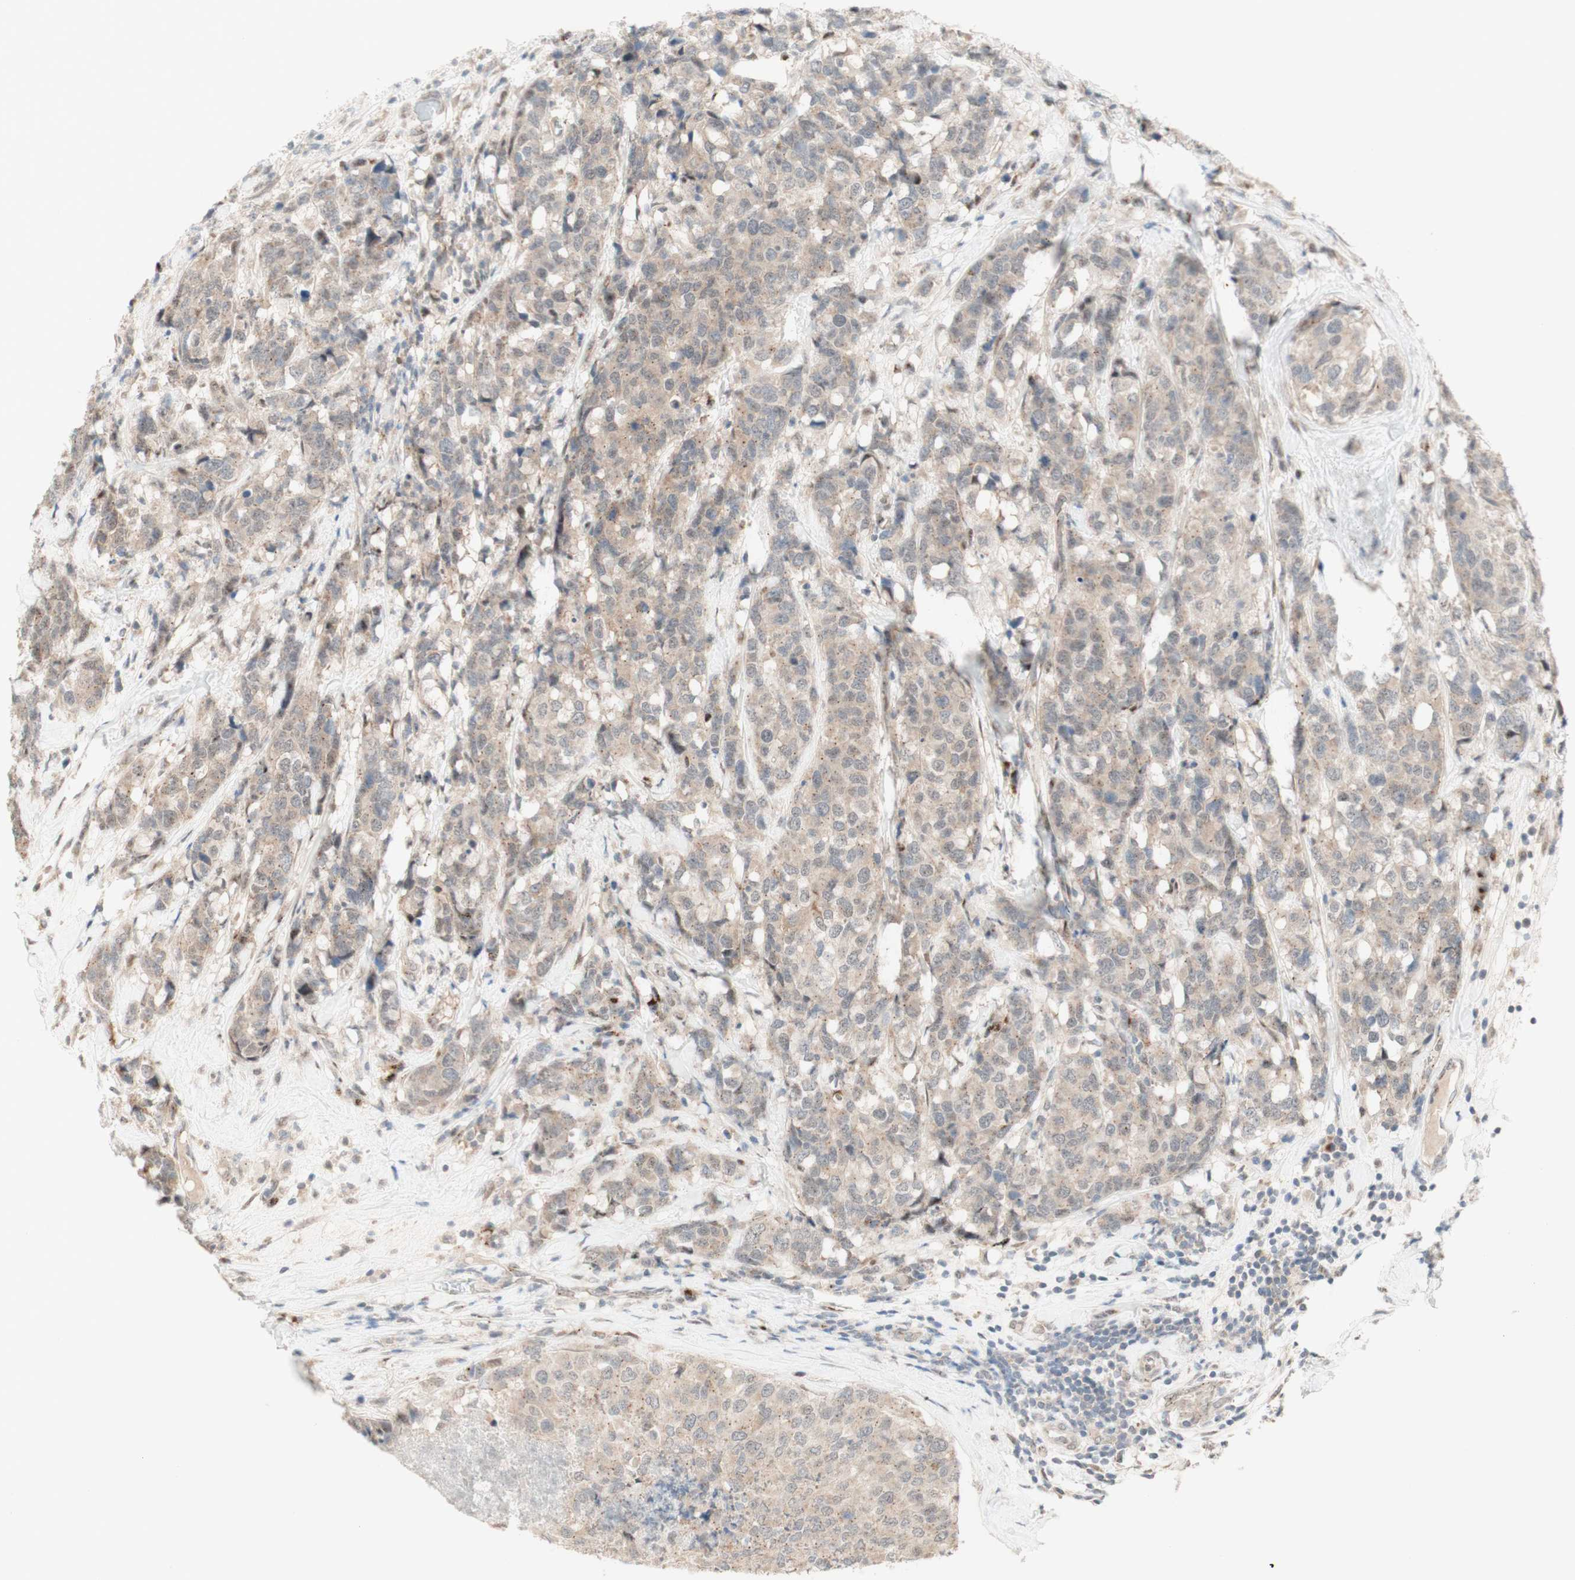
{"staining": {"intensity": "moderate", "quantity": ">75%", "location": "cytoplasmic/membranous"}, "tissue": "breast cancer", "cell_type": "Tumor cells", "image_type": "cancer", "snomed": [{"axis": "morphology", "description": "Lobular carcinoma"}, {"axis": "topography", "description": "Breast"}], "caption": "Breast lobular carcinoma stained with DAB (3,3'-diaminobenzidine) immunohistochemistry exhibits medium levels of moderate cytoplasmic/membranous positivity in approximately >75% of tumor cells.", "gene": "CYLD", "patient": {"sex": "female", "age": 59}}